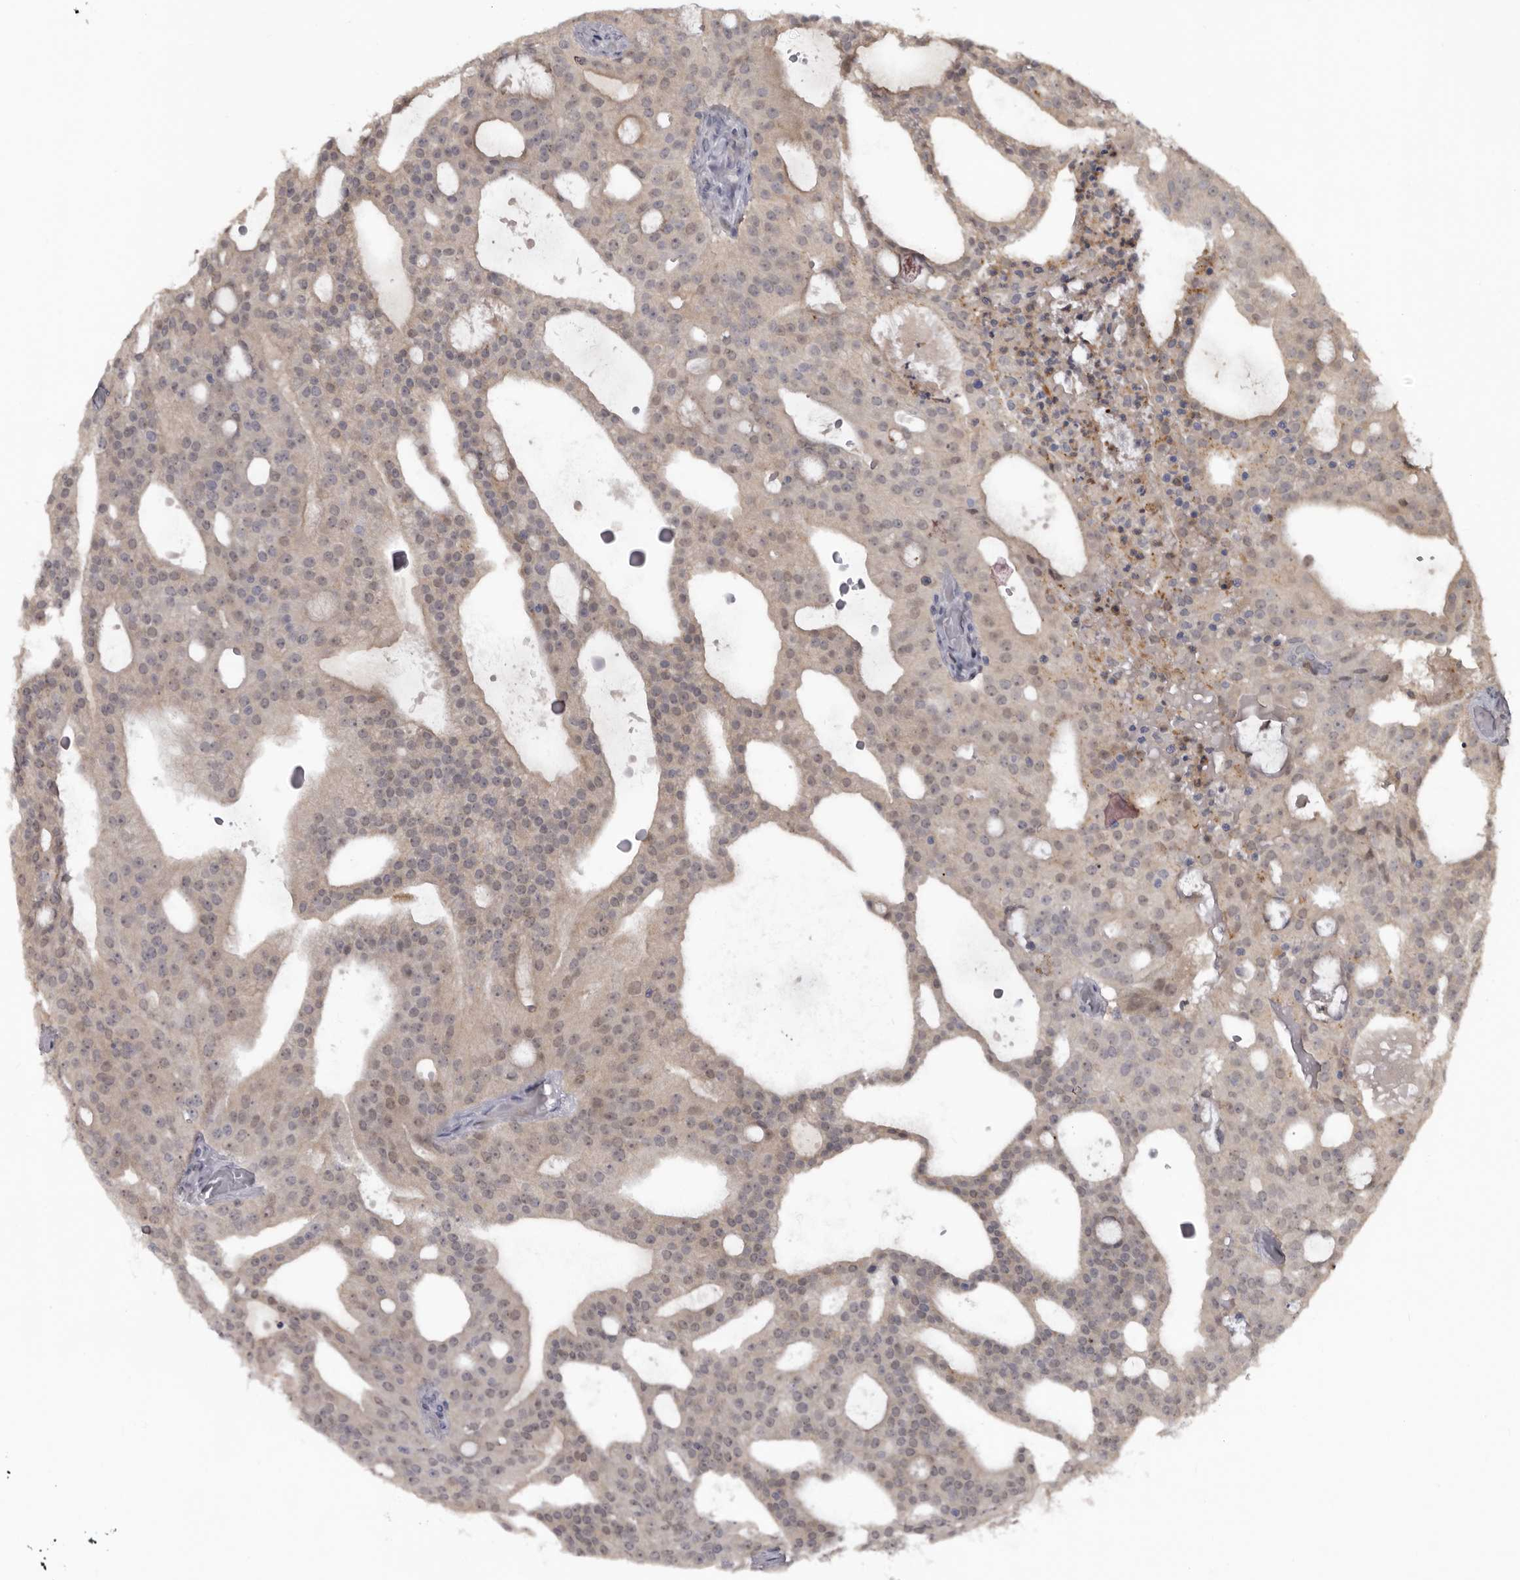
{"staining": {"intensity": "weak", "quantity": "25%-75%", "location": "nuclear"}, "tissue": "prostate cancer", "cell_type": "Tumor cells", "image_type": "cancer", "snomed": [{"axis": "morphology", "description": "Adenocarcinoma, Medium grade"}, {"axis": "topography", "description": "Prostate"}], "caption": "The photomicrograph exhibits immunohistochemical staining of prostate cancer (medium-grade adenocarcinoma). There is weak nuclear expression is identified in approximately 25%-75% of tumor cells.", "gene": "RBKS", "patient": {"sex": "male", "age": 88}}